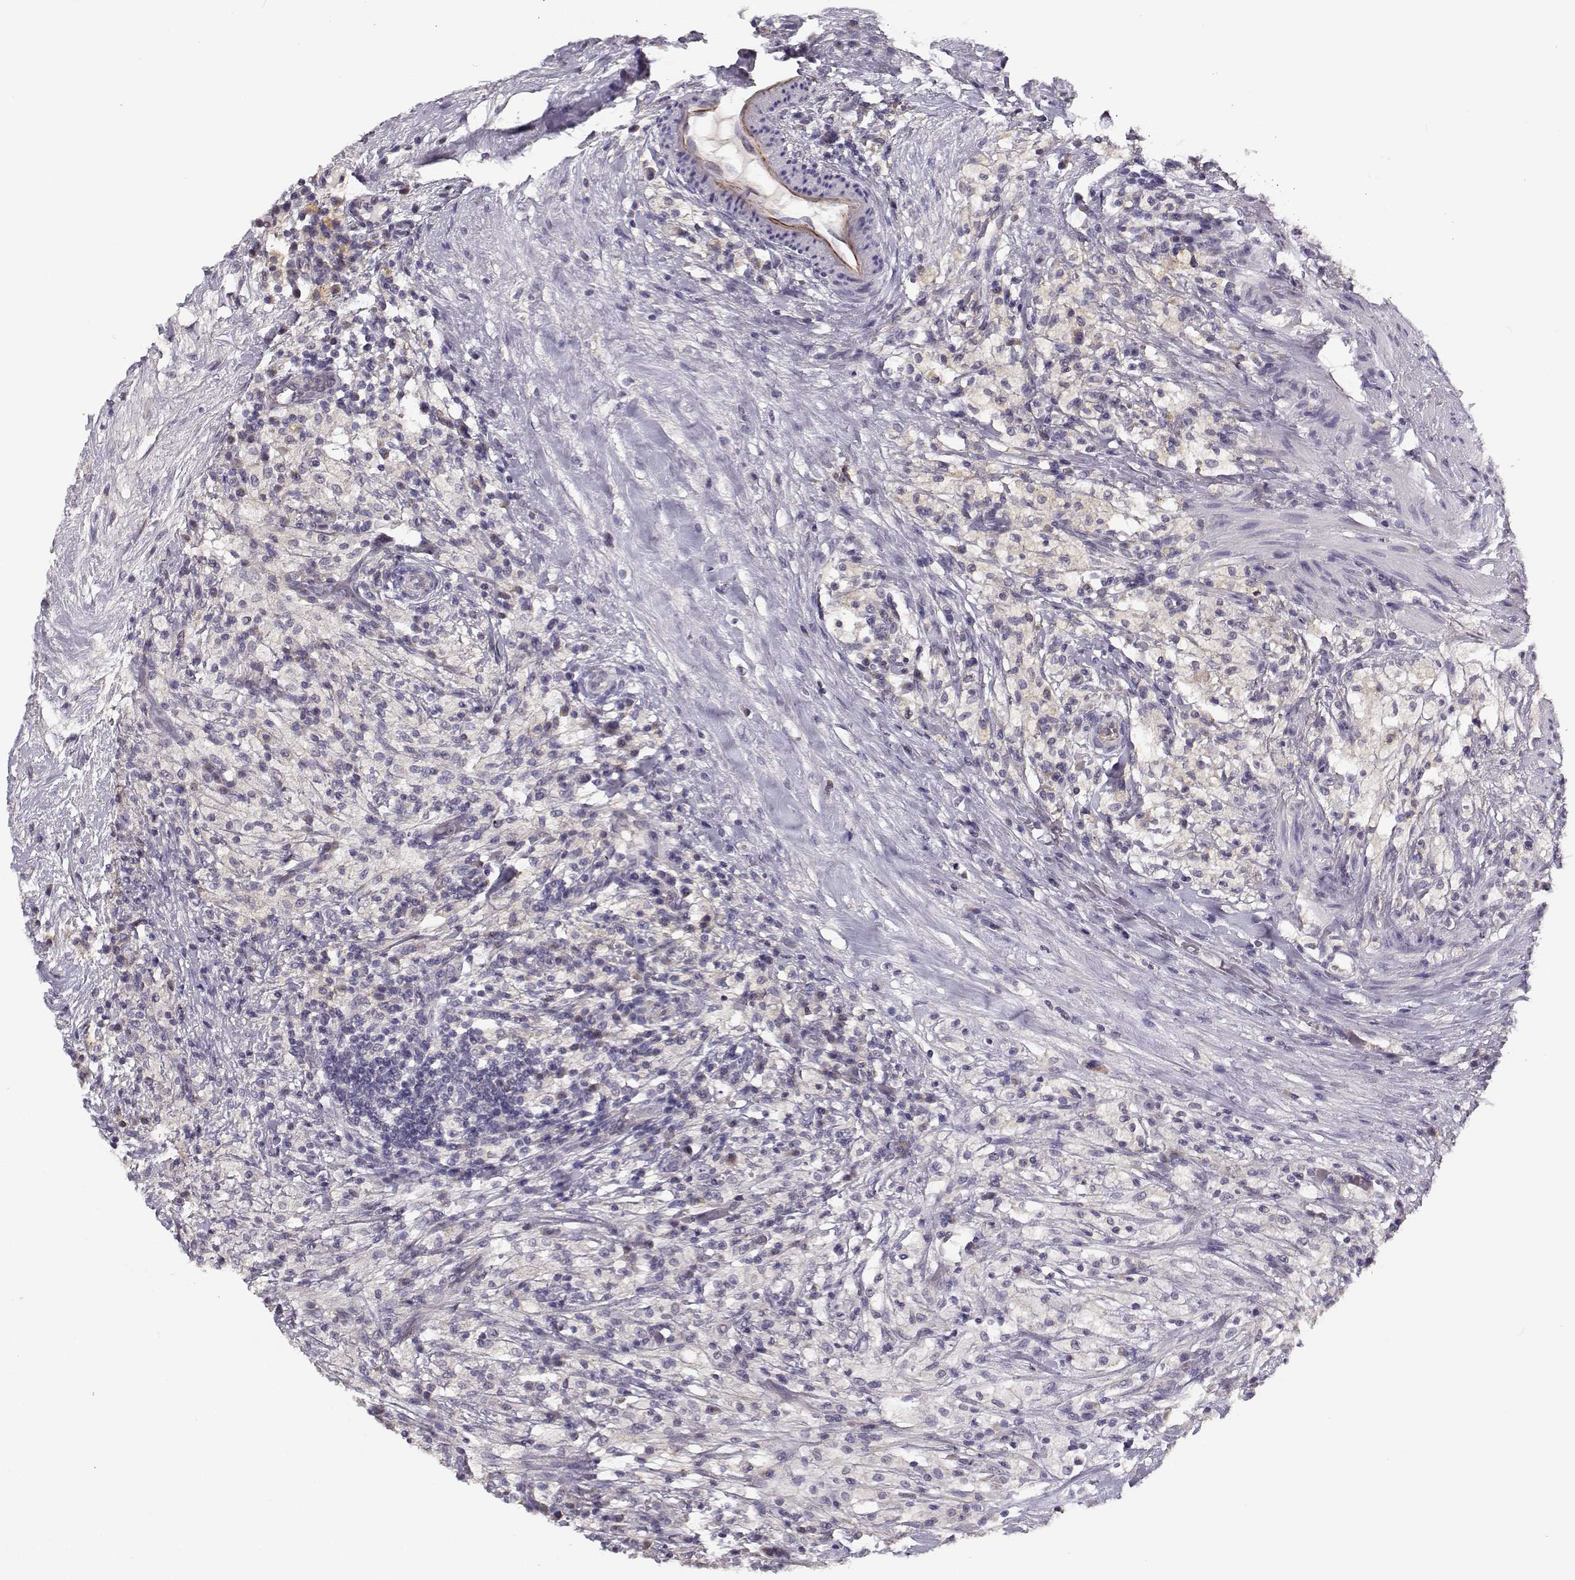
{"staining": {"intensity": "negative", "quantity": "none", "location": "none"}, "tissue": "testis cancer", "cell_type": "Tumor cells", "image_type": "cancer", "snomed": [{"axis": "morphology", "description": "Necrosis, NOS"}, {"axis": "morphology", "description": "Carcinoma, Embryonal, NOS"}, {"axis": "topography", "description": "Testis"}], "caption": "IHC of human embryonal carcinoma (testis) reveals no staining in tumor cells. Brightfield microscopy of IHC stained with DAB (3,3'-diaminobenzidine) (brown) and hematoxylin (blue), captured at high magnification.", "gene": "TMEM145", "patient": {"sex": "male", "age": 19}}